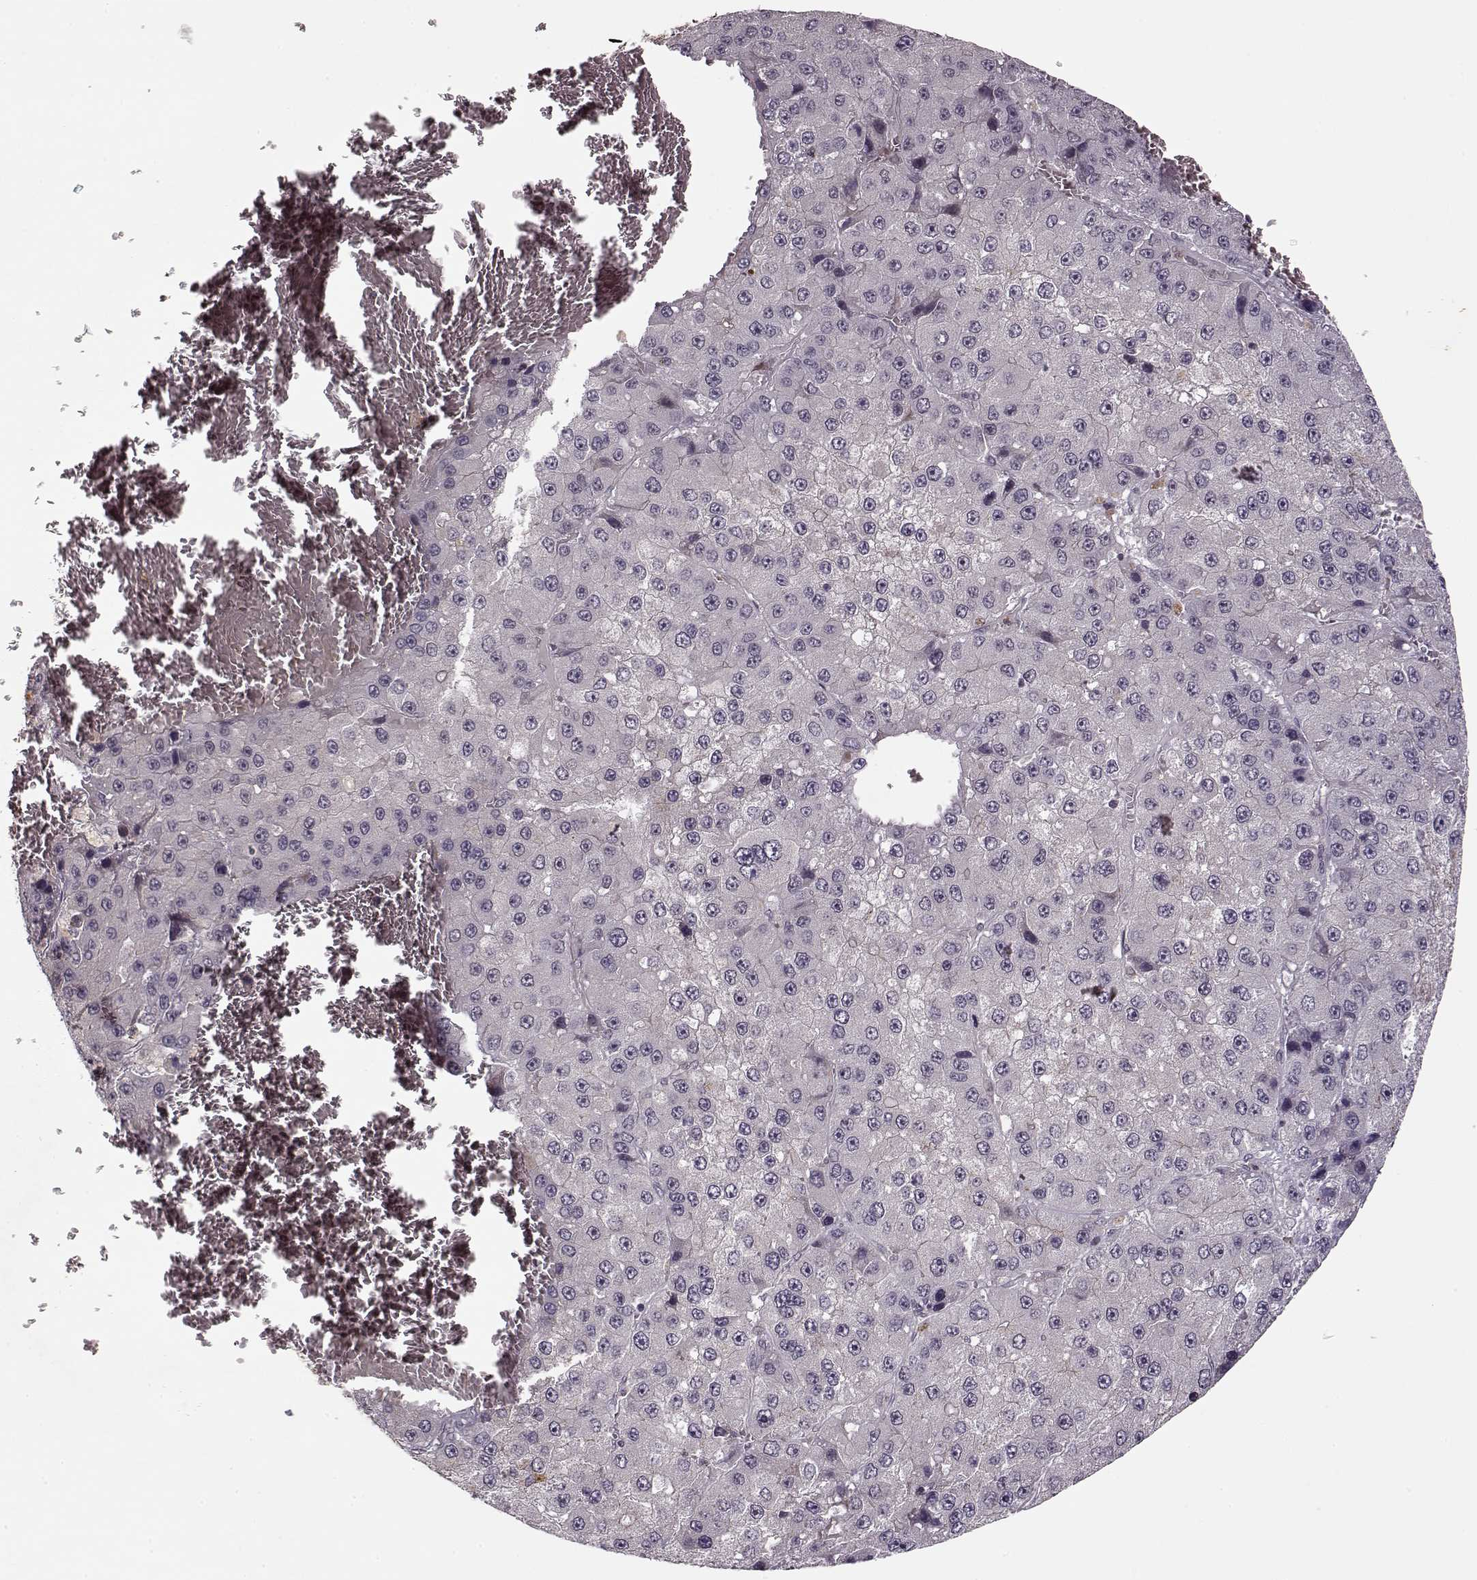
{"staining": {"intensity": "negative", "quantity": "none", "location": "none"}, "tissue": "liver cancer", "cell_type": "Tumor cells", "image_type": "cancer", "snomed": [{"axis": "morphology", "description": "Carcinoma, Hepatocellular, NOS"}, {"axis": "topography", "description": "Liver"}], "caption": "Liver cancer (hepatocellular carcinoma) was stained to show a protein in brown. There is no significant staining in tumor cells.", "gene": "DENND4B", "patient": {"sex": "female", "age": 73}}